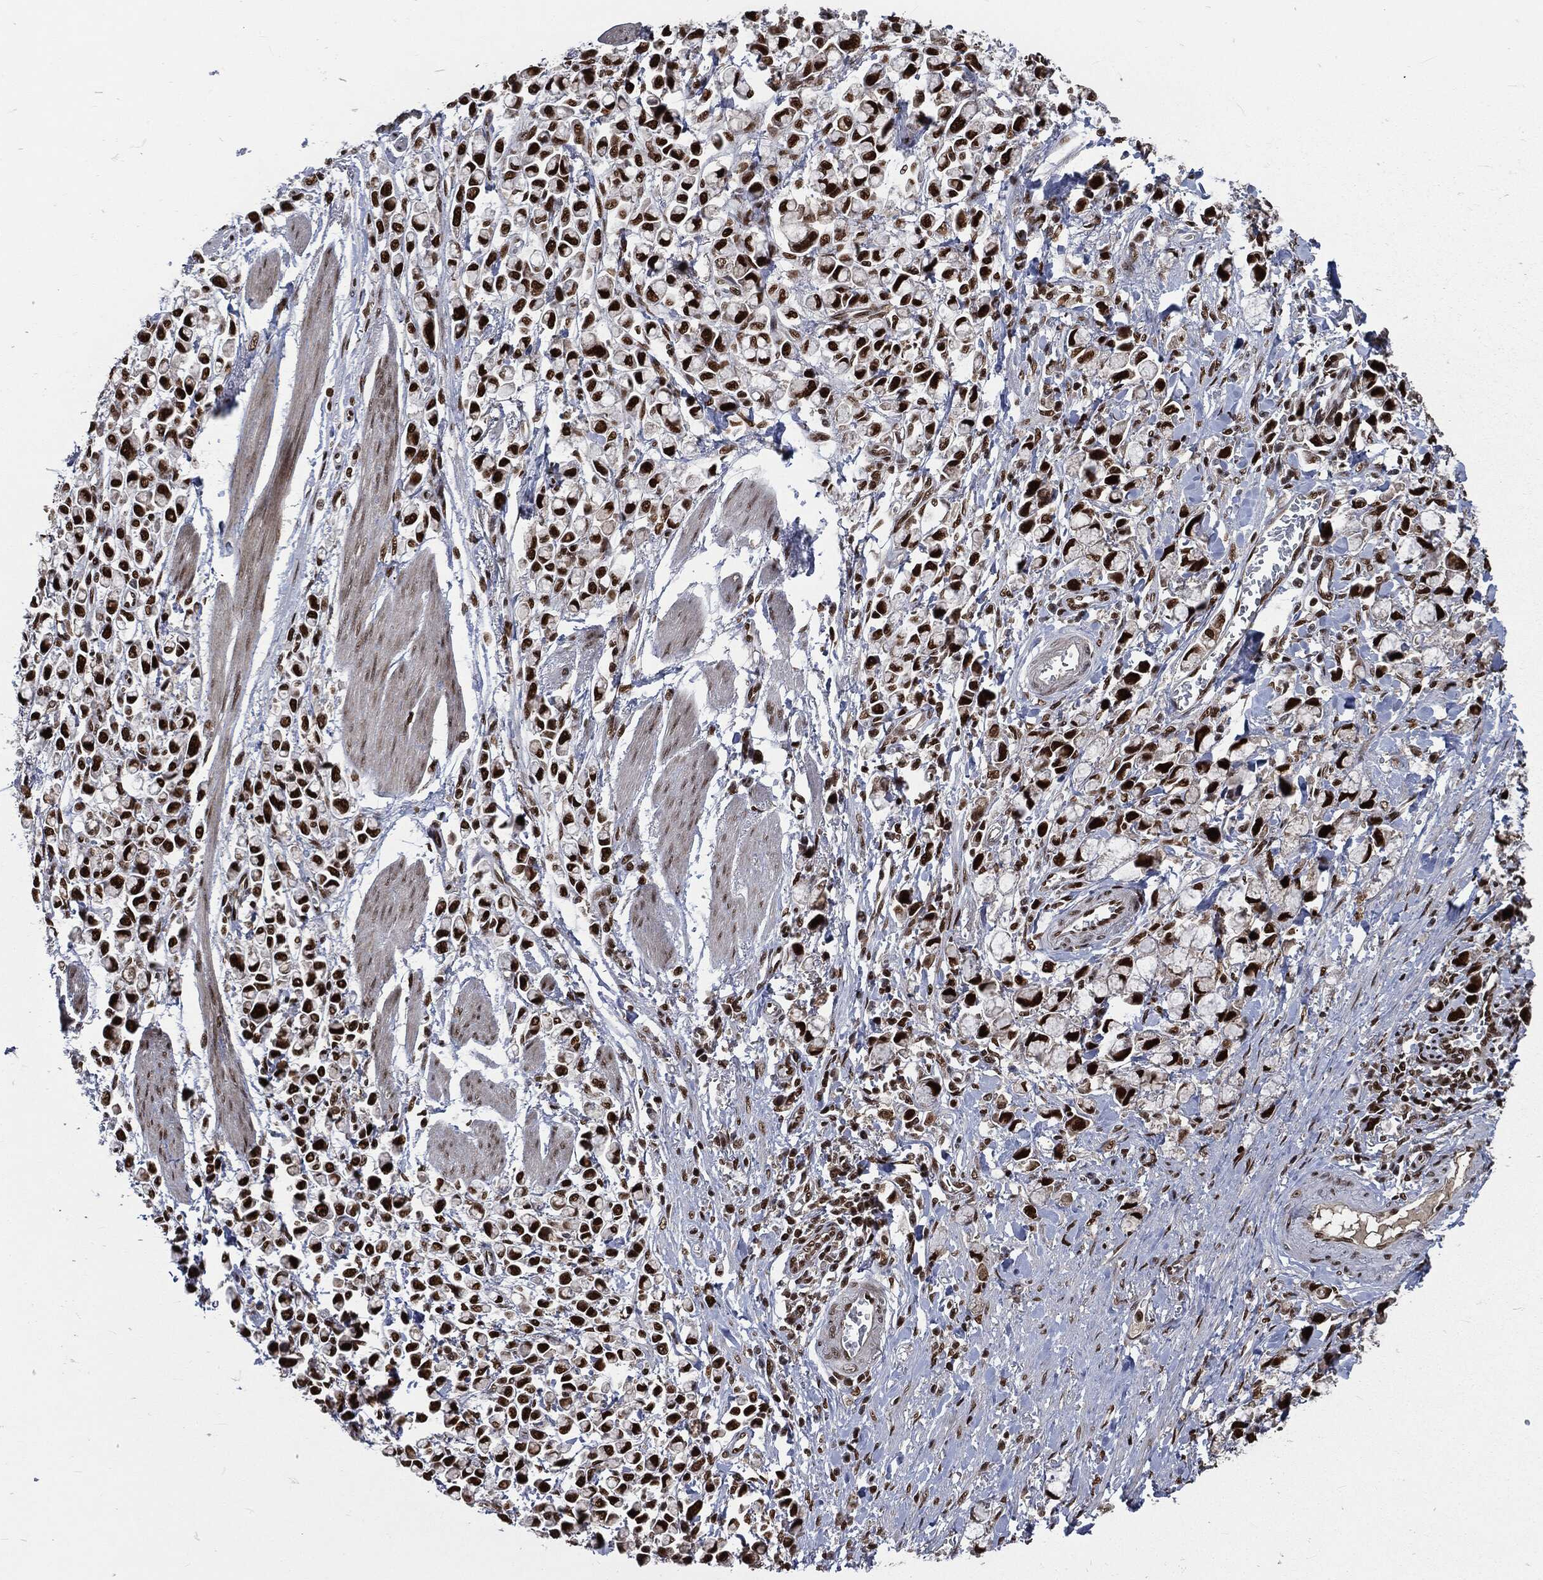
{"staining": {"intensity": "strong", "quantity": ">75%", "location": "nuclear"}, "tissue": "stomach cancer", "cell_type": "Tumor cells", "image_type": "cancer", "snomed": [{"axis": "morphology", "description": "Adenocarcinoma, NOS"}, {"axis": "topography", "description": "Stomach"}], "caption": "This is a micrograph of immunohistochemistry staining of stomach cancer (adenocarcinoma), which shows strong staining in the nuclear of tumor cells.", "gene": "DPH2", "patient": {"sex": "female", "age": 81}}